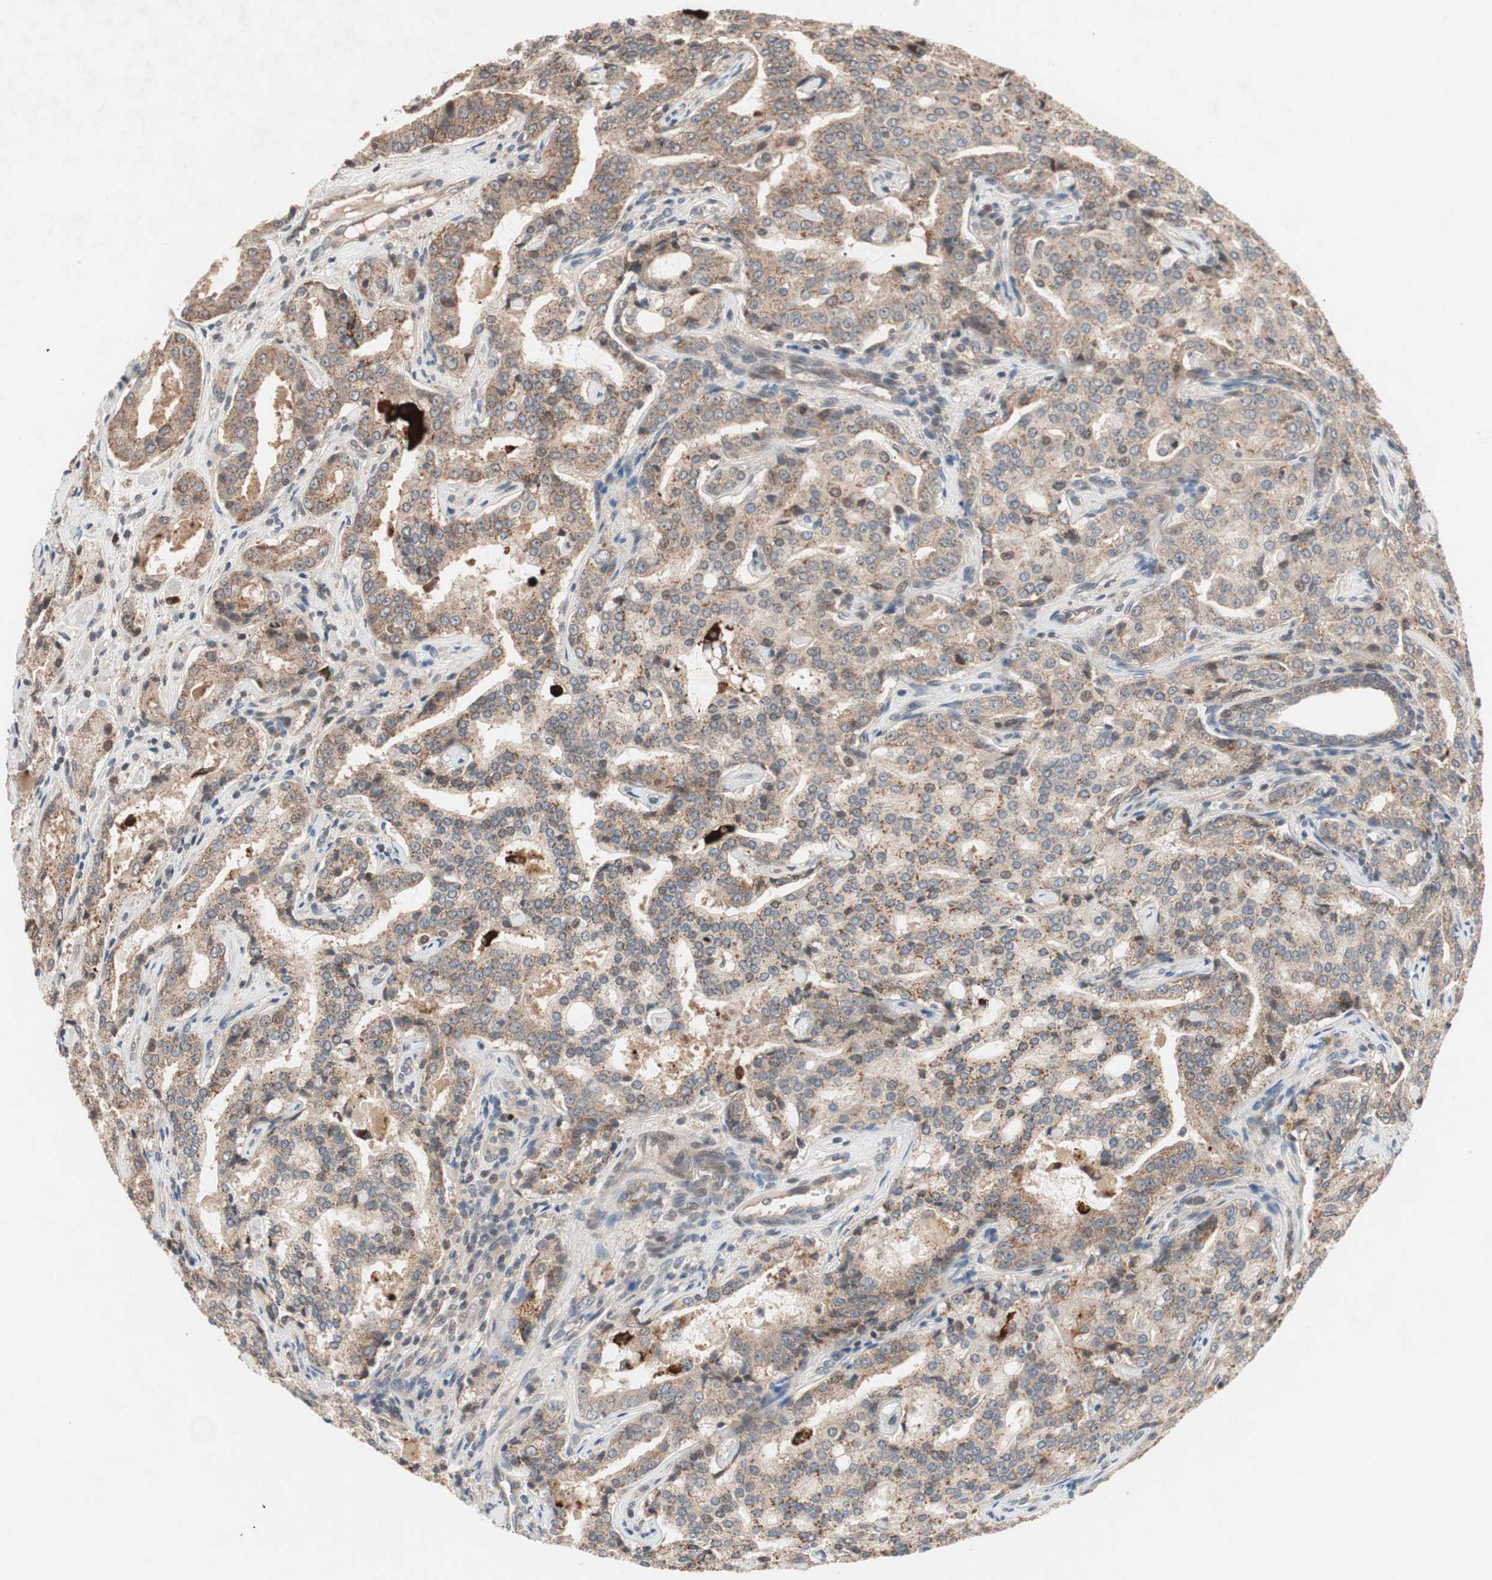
{"staining": {"intensity": "moderate", "quantity": ">75%", "location": "cytoplasmic/membranous"}, "tissue": "prostate cancer", "cell_type": "Tumor cells", "image_type": "cancer", "snomed": [{"axis": "morphology", "description": "Adenocarcinoma, High grade"}, {"axis": "topography", "description": "Prostate"}], "caption": "Brown immunohistochemical staining in human prostate cancer (adenocarcinoma (high-grade)) demonstrates moderate cytoplasmic/membranous staining in approximately >75% of tumor cells.", "gene": "NF2", "patient": {"sex": "male", "age": 72}}